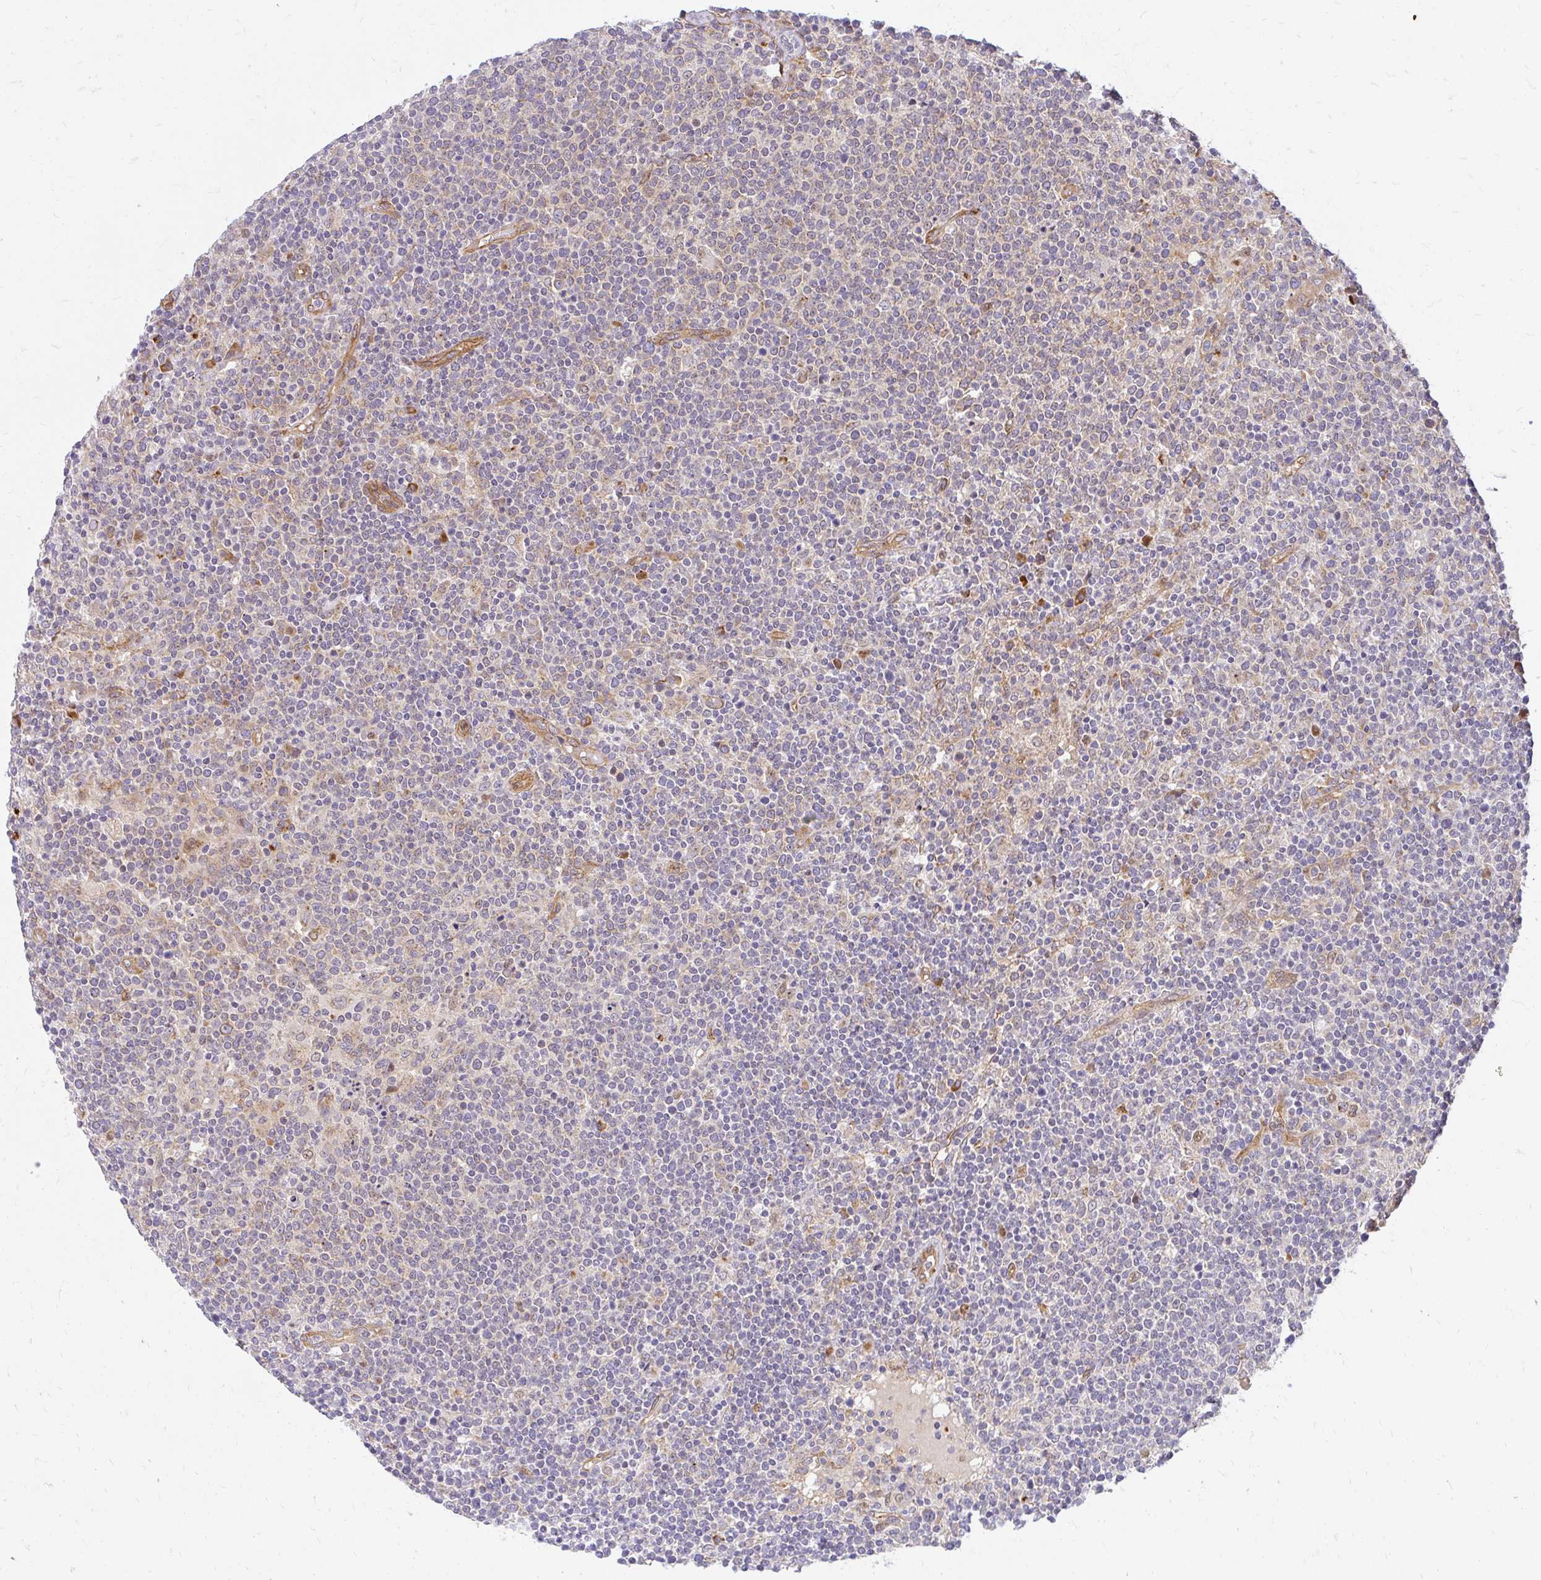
{"staining": {"intensity": "negative", "quantity": "none", "location": "none"}, "tissue": "lymphoma", "cell_type": "Tumor cells", "image_type": "cancer", "snomed": [{"axis": "morphology", "description": "Malignant lymphoma, non-Hodgkin's type, High grade"}, {"axis": "topography", "description": "Lymph node"}], "caption": "A high-resolution photomicrograph shows IHC staining of malignant lymphoma, non-Hodgkin's type (high-grade), which reveals no significant positivity in tumor cells. (Stains: DAB immunohistochemistry (IHC) with hematoxylin counter stain, Microscopy: brightfield microscopy at high magnification).", "gene": "RSKR", "patient": {"sex": "male", "age": 61}}